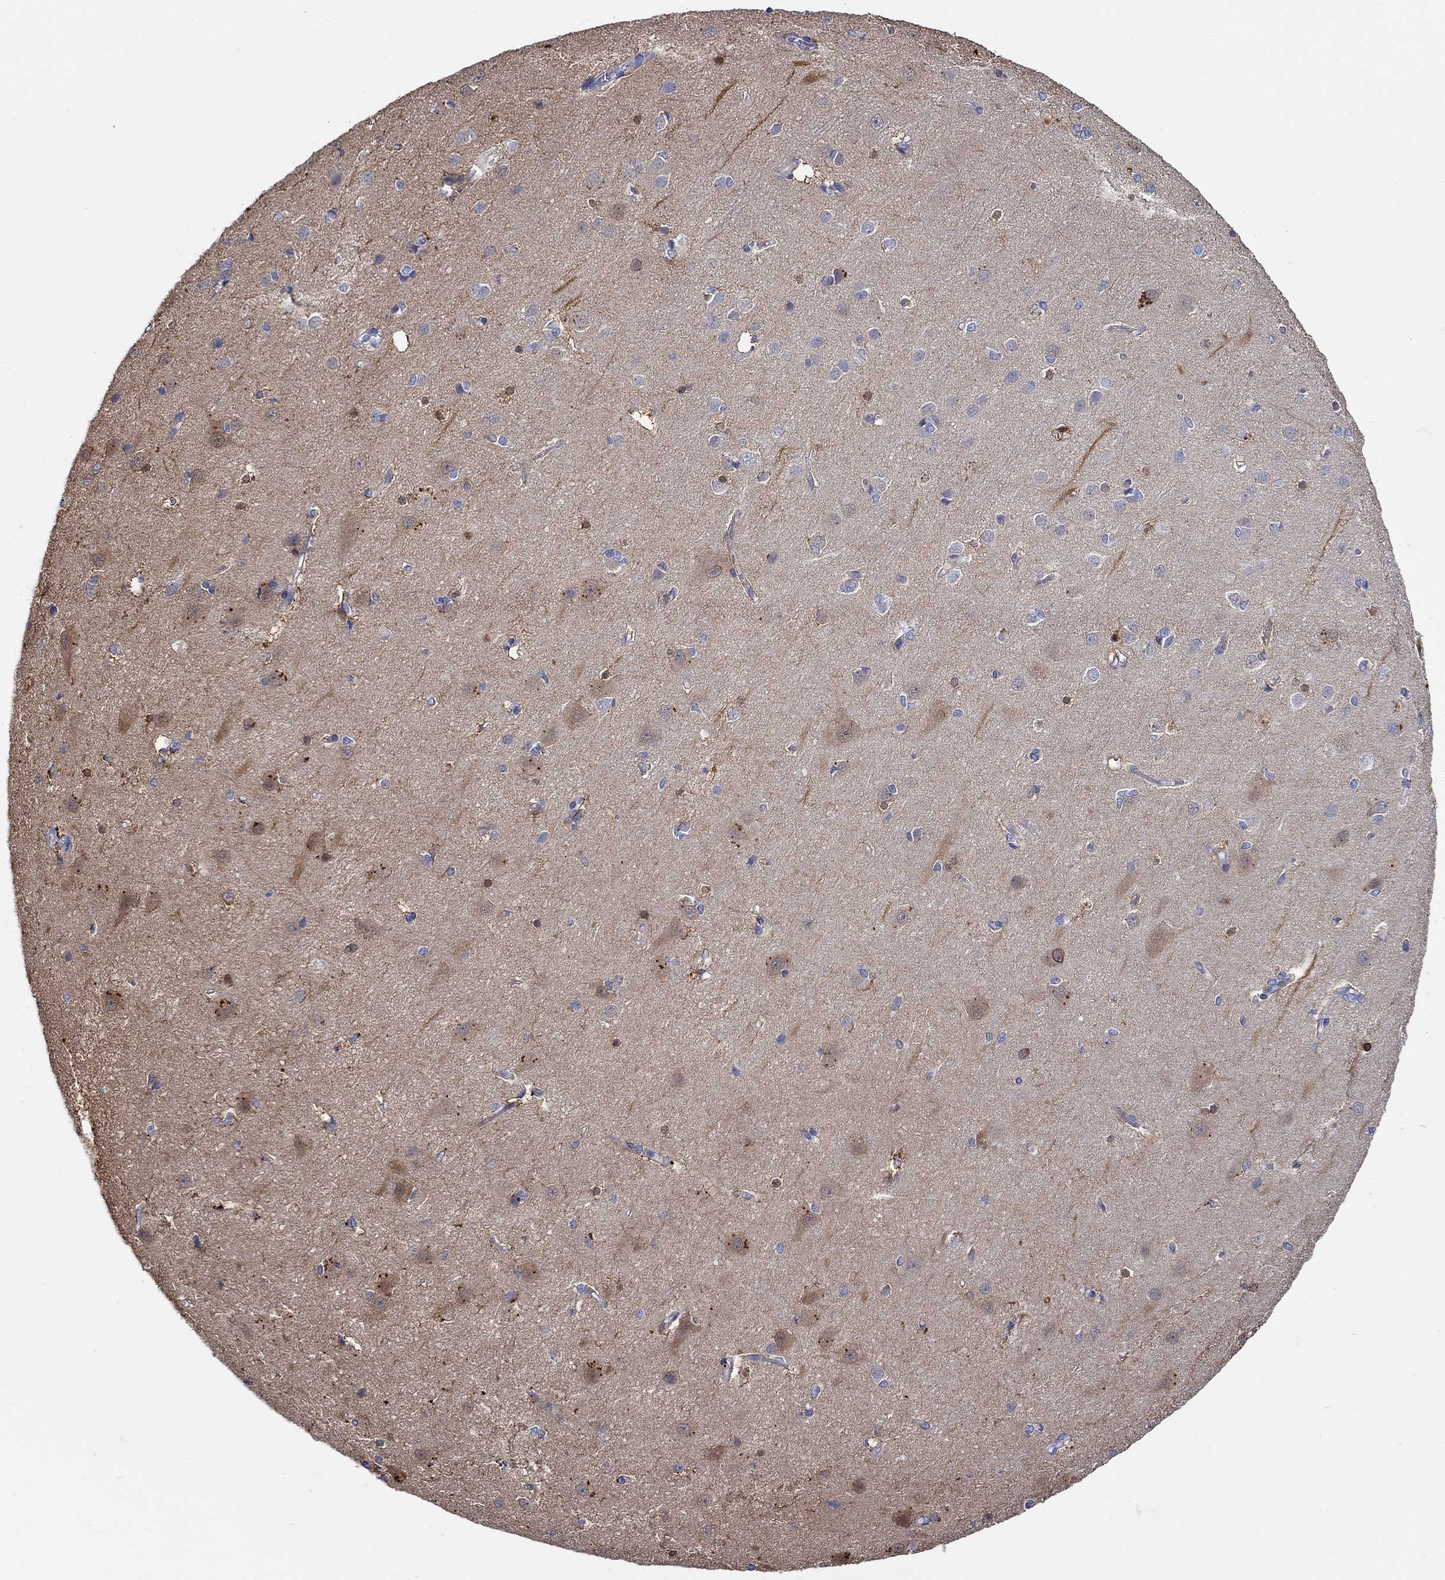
{"staining": {"intensity": "negative", "quantity": "none", "location": "none"}, "tissue": "cerebral cortex", "cell_type": "Endothelial cells", "image_type": "normal", "snomed": [{"axis": "morphology", "description": "Normal tissue, NOS"}, {"axis": "topography", "description": "Cerebral cortex"}], "caption": "Endothelial cells show no significant positivity in benign cerebral cortex.", "gene": "FBXO2", "patient": {"sex": "male", "age": 37}}